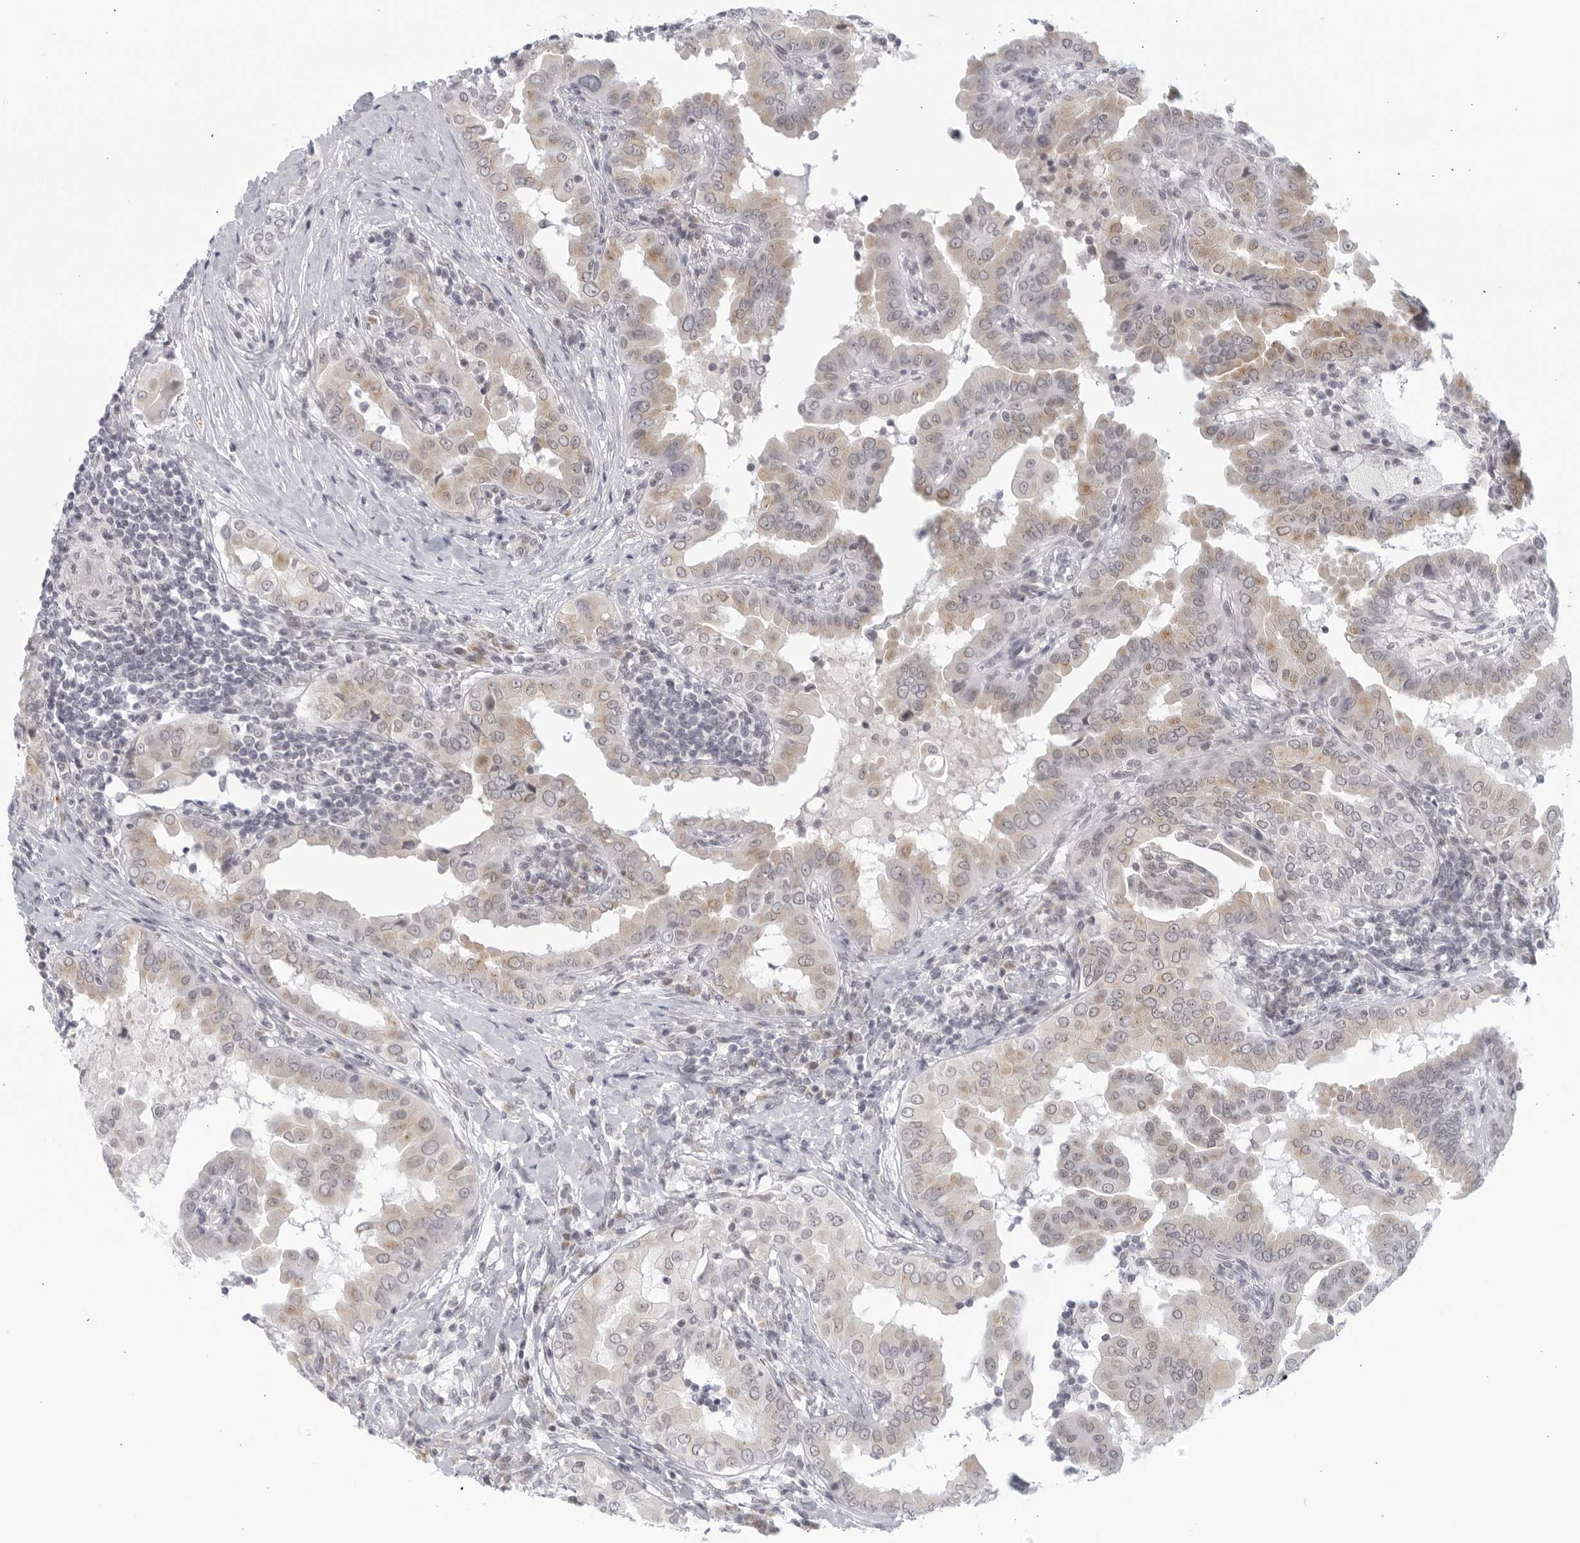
{"staining": {"intensity": "weak", "quantity": ">75%", "location": "cytoplasmic/membranous"}, "tissue": "thyroid cancer", "cell_type": "Tumor cells", "image_type": "cancer", "snomed": [{"axis": "morphology", "description": "Papillary adenocarcinoma, NOS"}, {"axis": "topography", "description": "Thyroid gland"}], "caption": "Thyroid cancer stained for a protein (brown) shows weak cytoplasmic/membranous positive positivity in about >75% of tumor cells.", "gene": "WDTC1", "patient": {"sex": "male", "age": 33}}